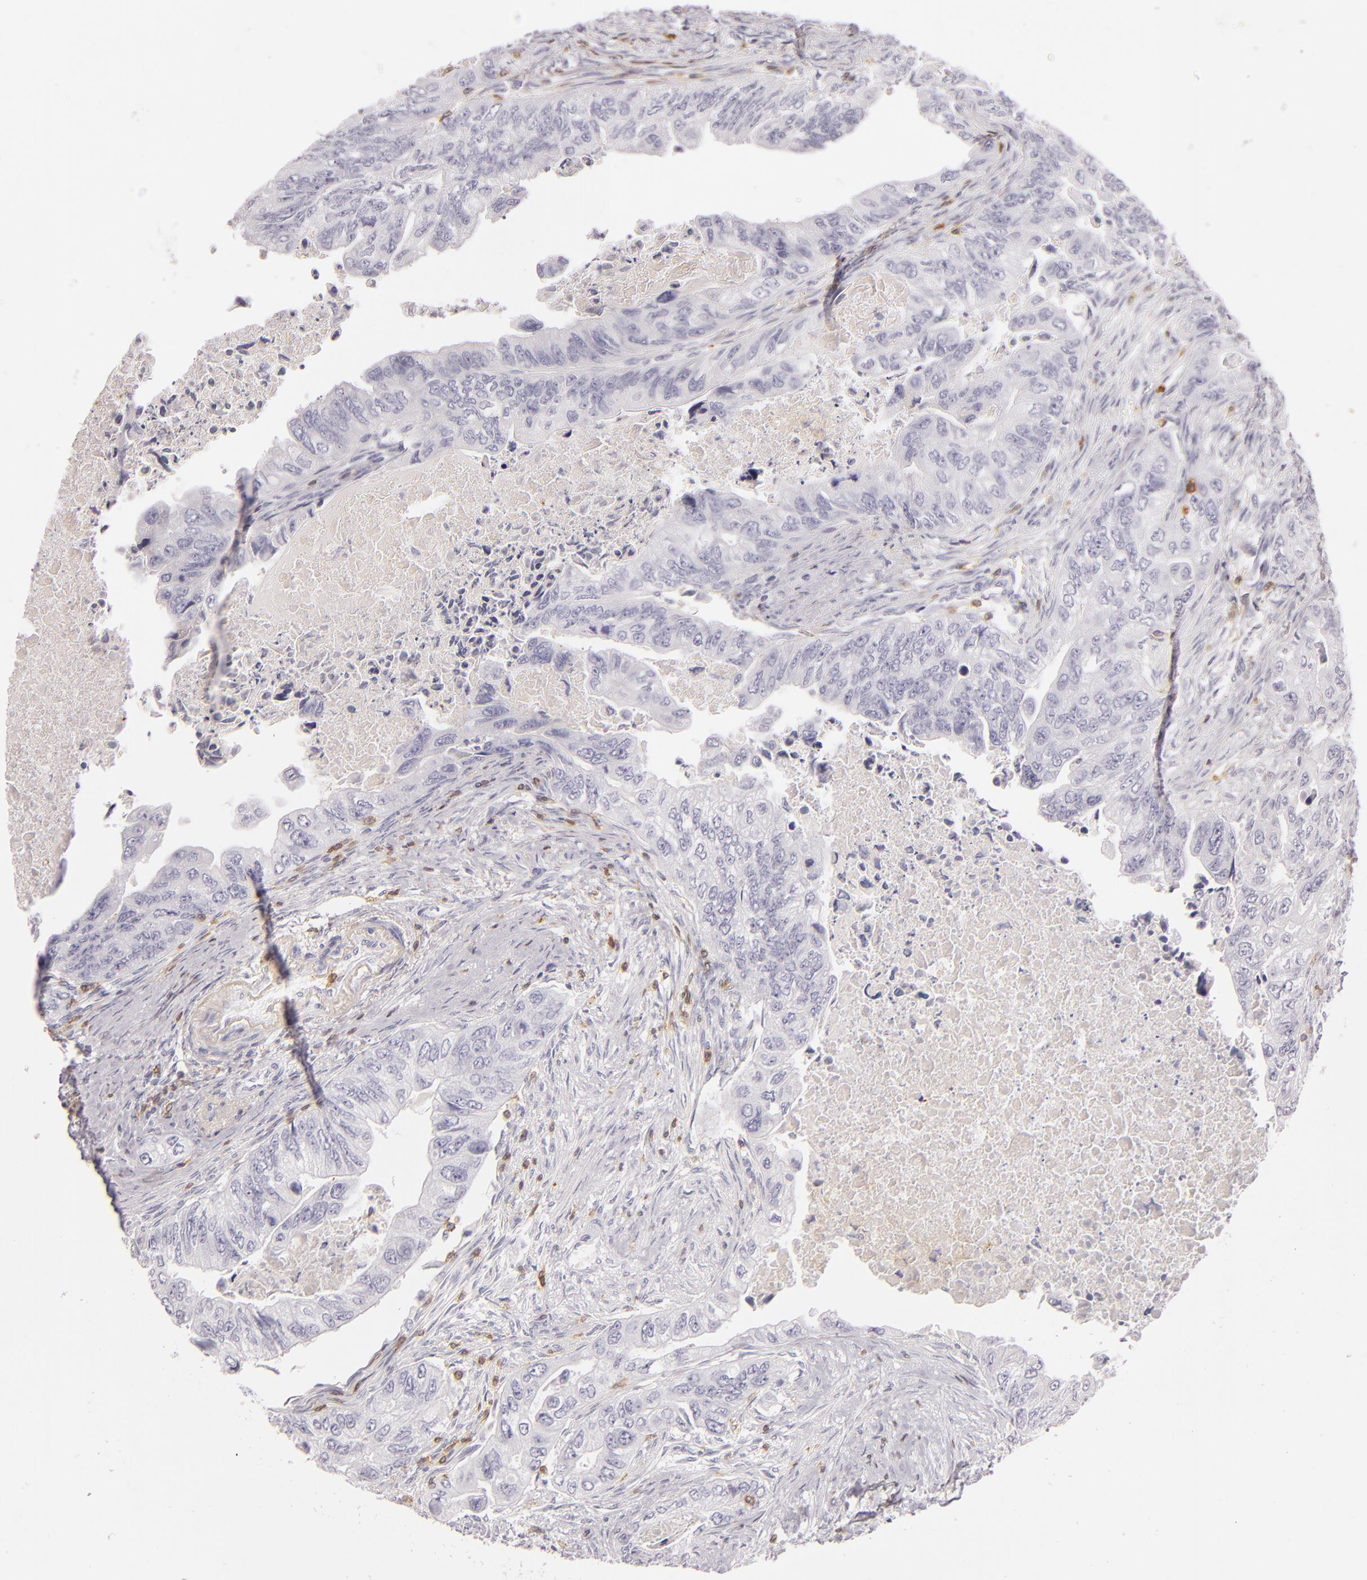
{"staining": {"intensity": "negative", "quantity": "none", "location": "none"}, "tissue": "colorectal cancer", "cell_type": "Tumor cells", "image_type": "cancer", "snomed": [{"axis": "morphology", "description": "Adenocarcinoma, NOS"}, {"axis": "topography", "description": "Colon"}], "caption": "There is no significant positivity in tumor cells of colorectal cancer.", "gene": "LAT", "patient": {"sex": "female", "age": 11}}